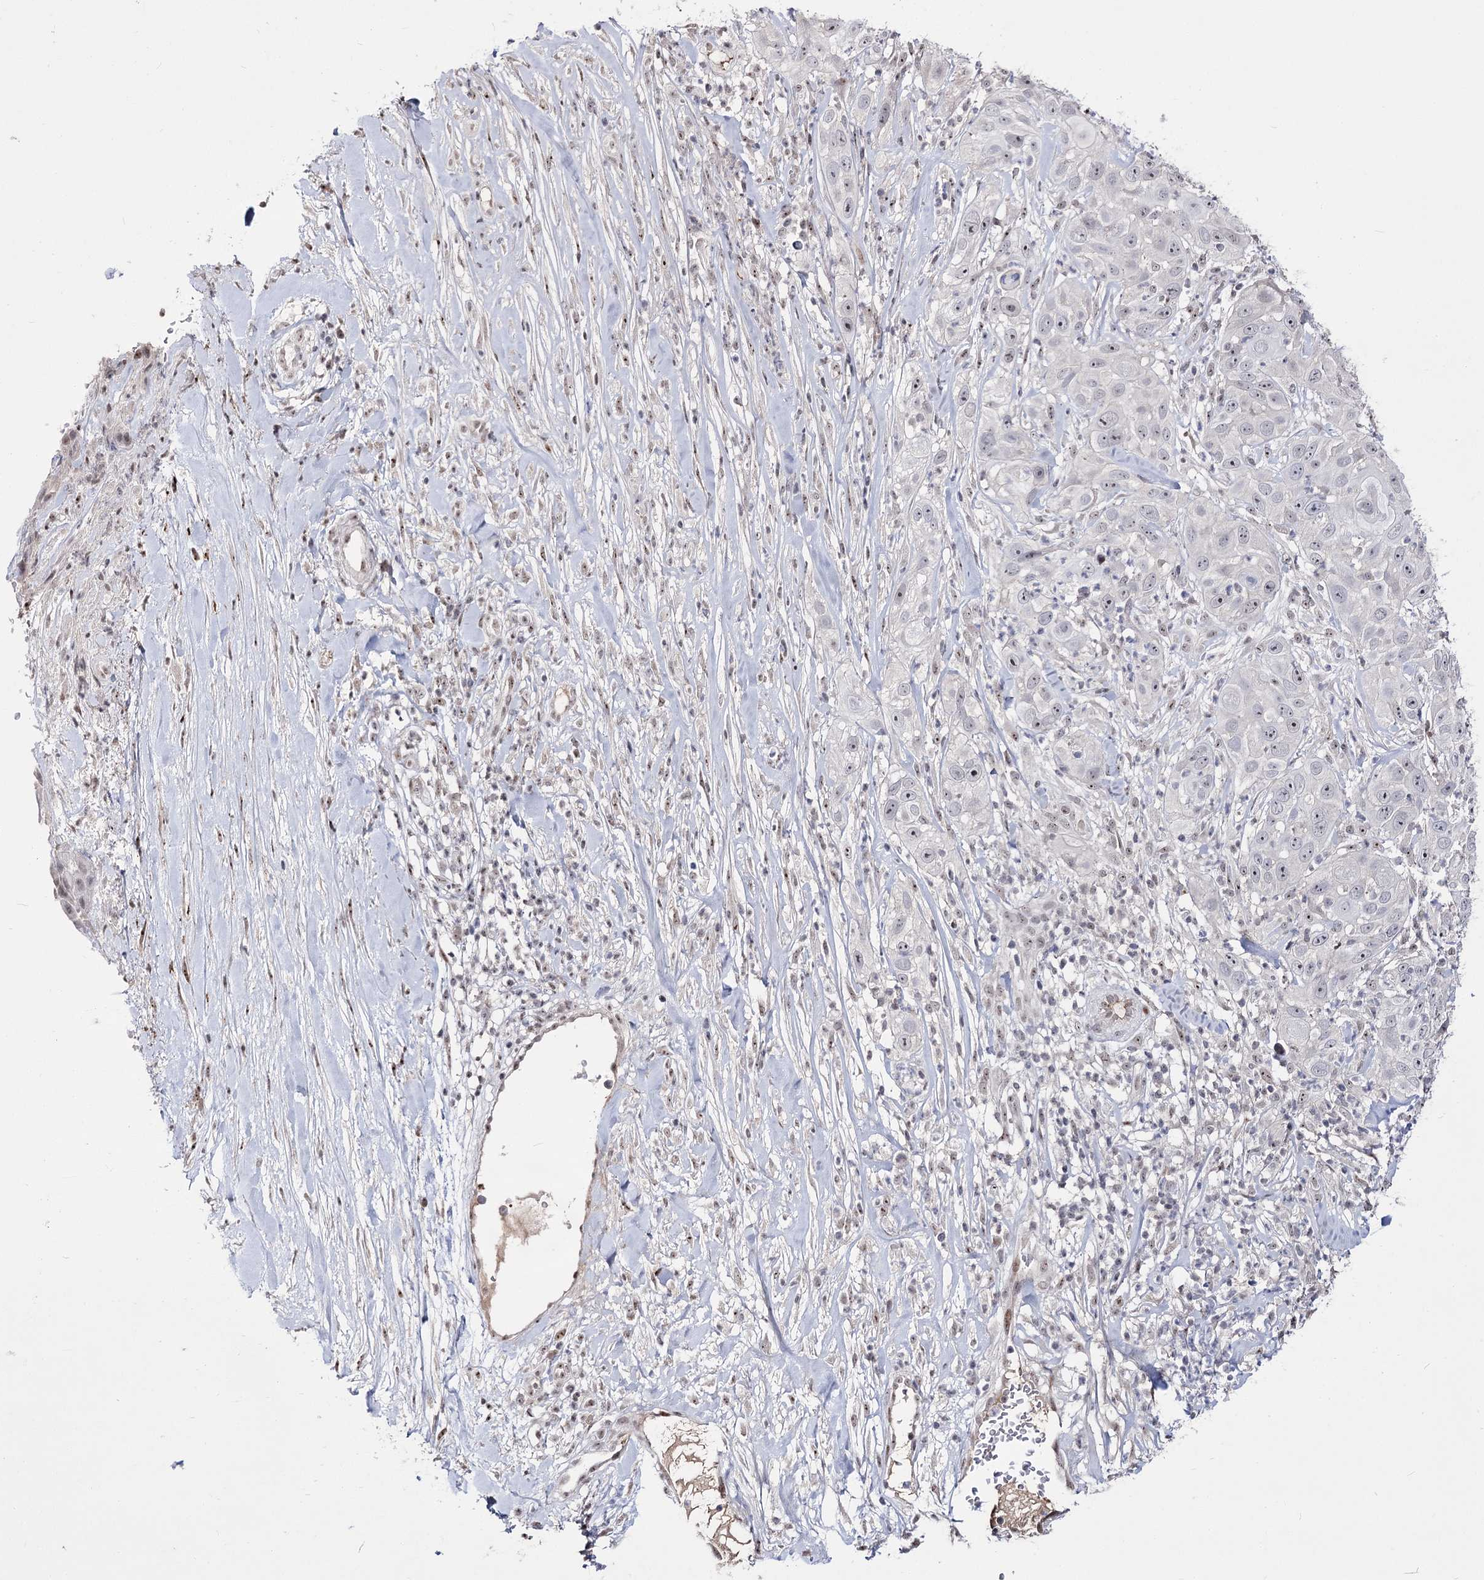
{"staining": {"intensity": "negative", "quantity": "none", "location": "none"}, "tissue": "skin cancer", "cell_type": "Tumor cells", "image_type": "cancer", "snomed": [{"axis": "morphology", "description": "Squamous cell carcinoma, NOS"}, {"axis": "topography", "description": "Skin"}], "caption": "IHC of skin squamous cell carcinoma reveals no staining in tumor cells.", "gene": "STOX1", "patient": {"sex": "female", "age": 44}}